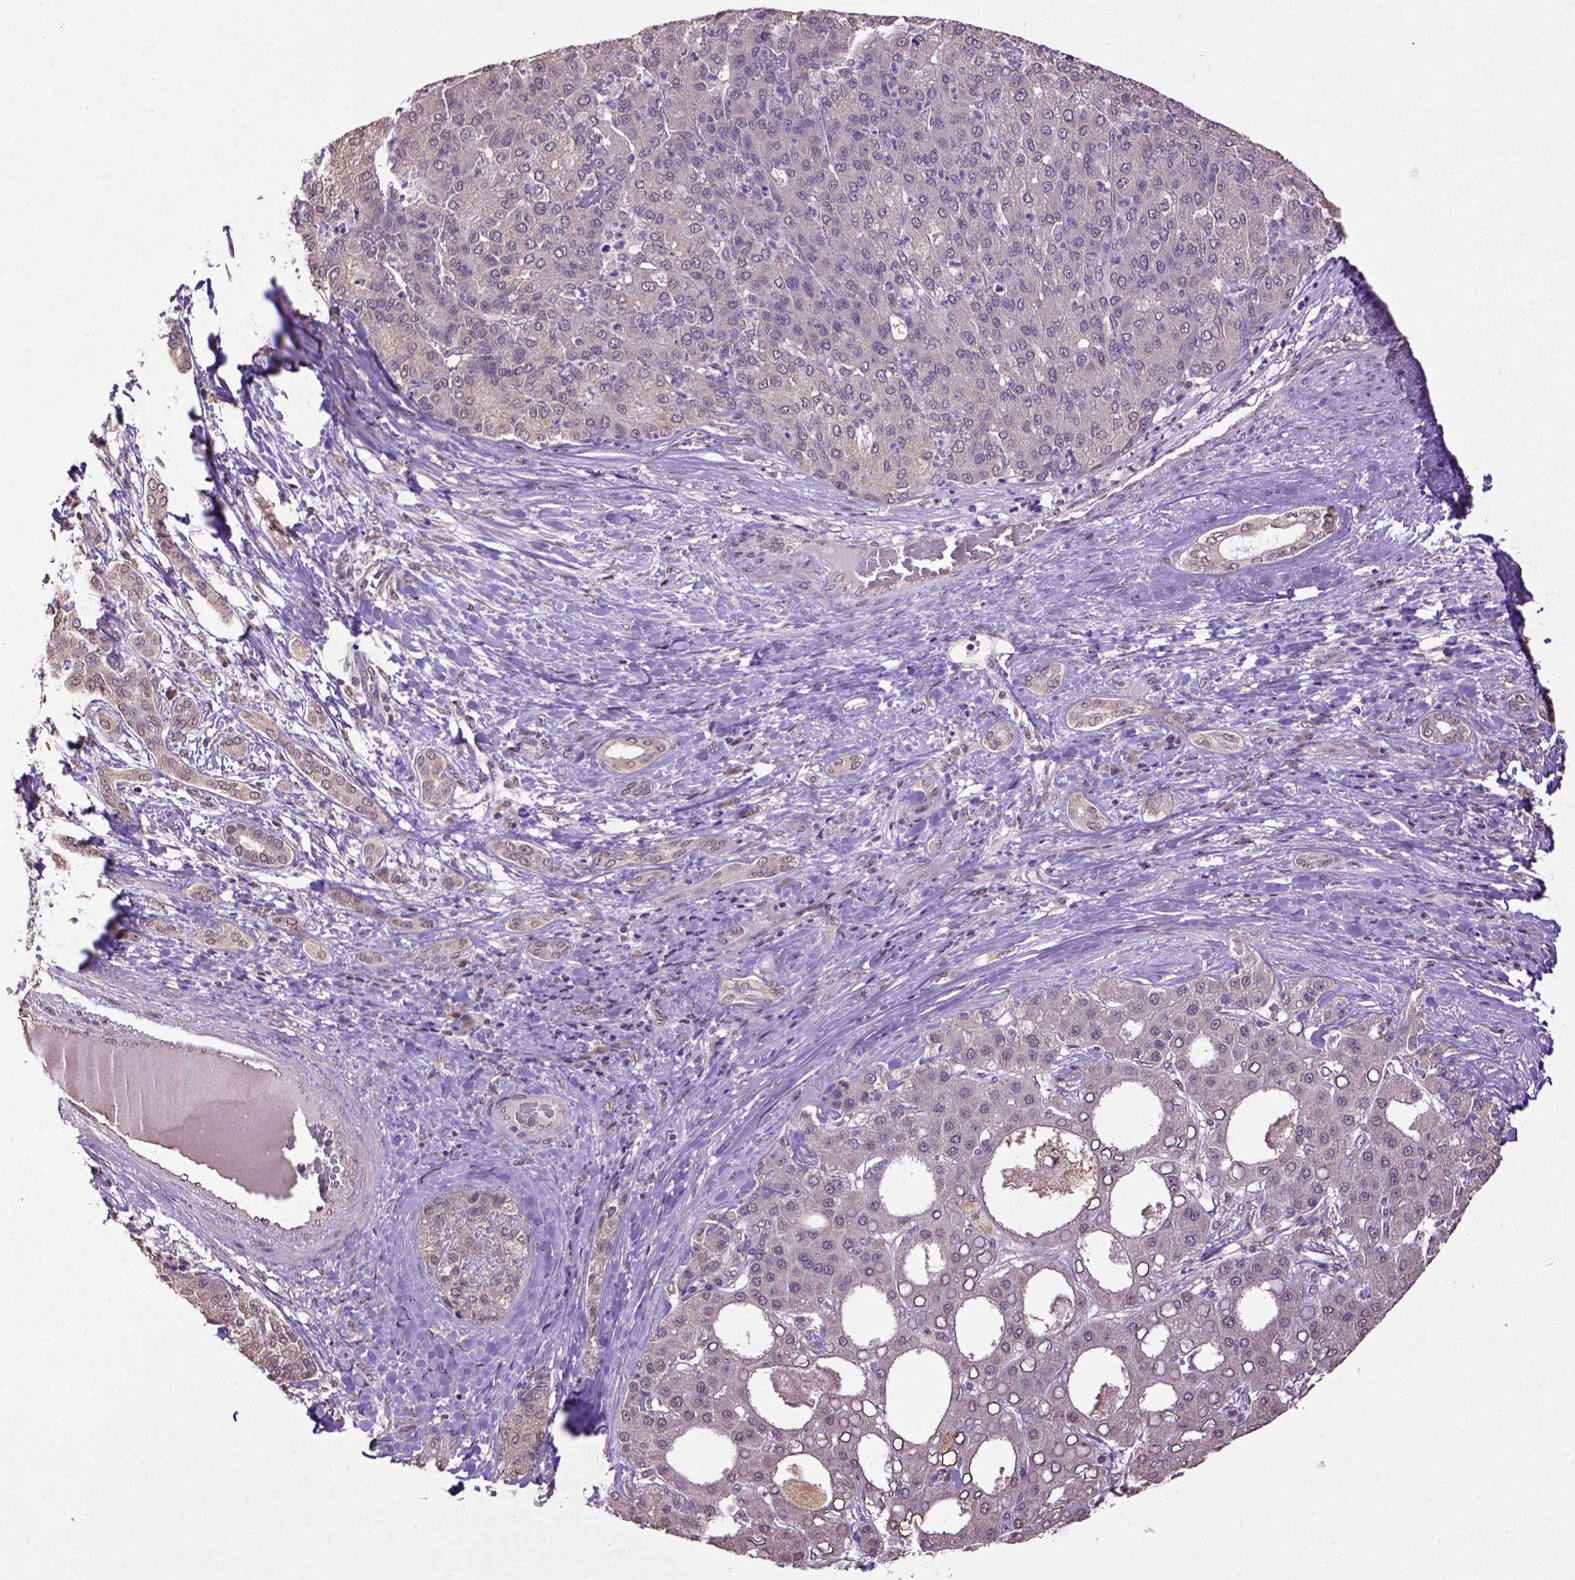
{"staining": {"intensity": "weak", "quantity": "<25%", "location": "cytoplasmic/membranous"}, "tissue": "liver cancer", "cell_type": "Tumor cells", "image_type": "cancer", "snomed": [{"axis": "morphology", "description": "Carcinoma, Hepatocellular, NOS"}, {"axis": "topography", "description": "Liver"}], "caption": "Tumor cells are negative for brown protein staining in liver cancer. (Stains: DAB (3,3'-diaminobenzidine) IHC with hematoxylin counter stain, Microscopy: brightfield microscopy at high magnification).", "gene": "WDR17", "patient": {"sex": "male", "age": 65}}